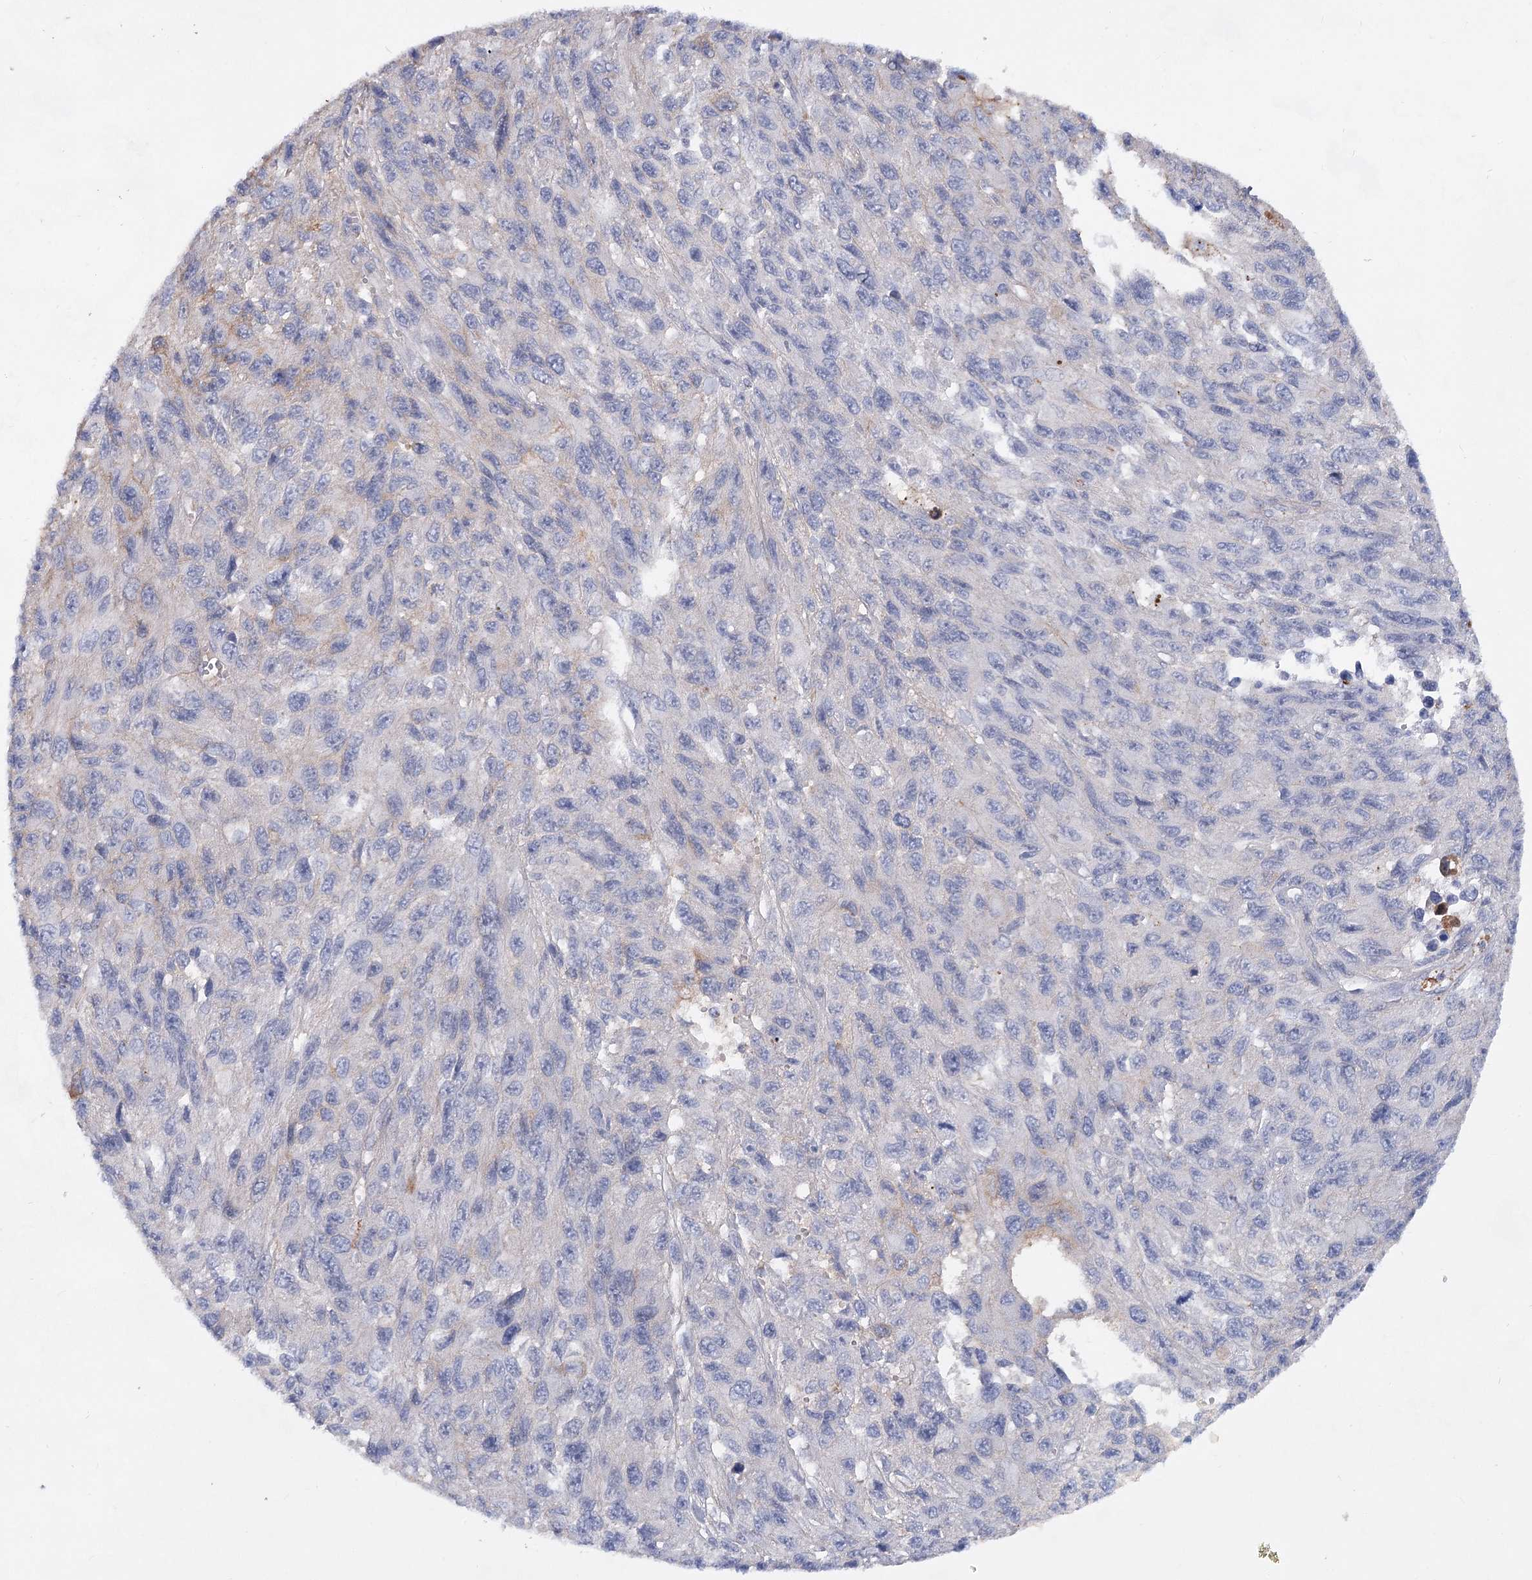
{"staining": {"intensity": "negative", "quantity": "none", "location": "none"}, "tissue": "melanoma", "cell_type": "Tumor cells", "image_type": "cancer", "snomed": [{"axis": "morphology", "description": "Normal tissue, NOS"}, {"axis": "morphology", "description": "Malignant melanoma, NOS"}, {"axis": "topography", "description": "Skin"}], "caption": "This histopathology image is of melanoma stained with IHC to label a protein in brown with the nuclei are counter-stained blue. There is no positivity in tumor cells.", "gene": "TASOR2", "patient": {"sex": "female", "age": 96}}